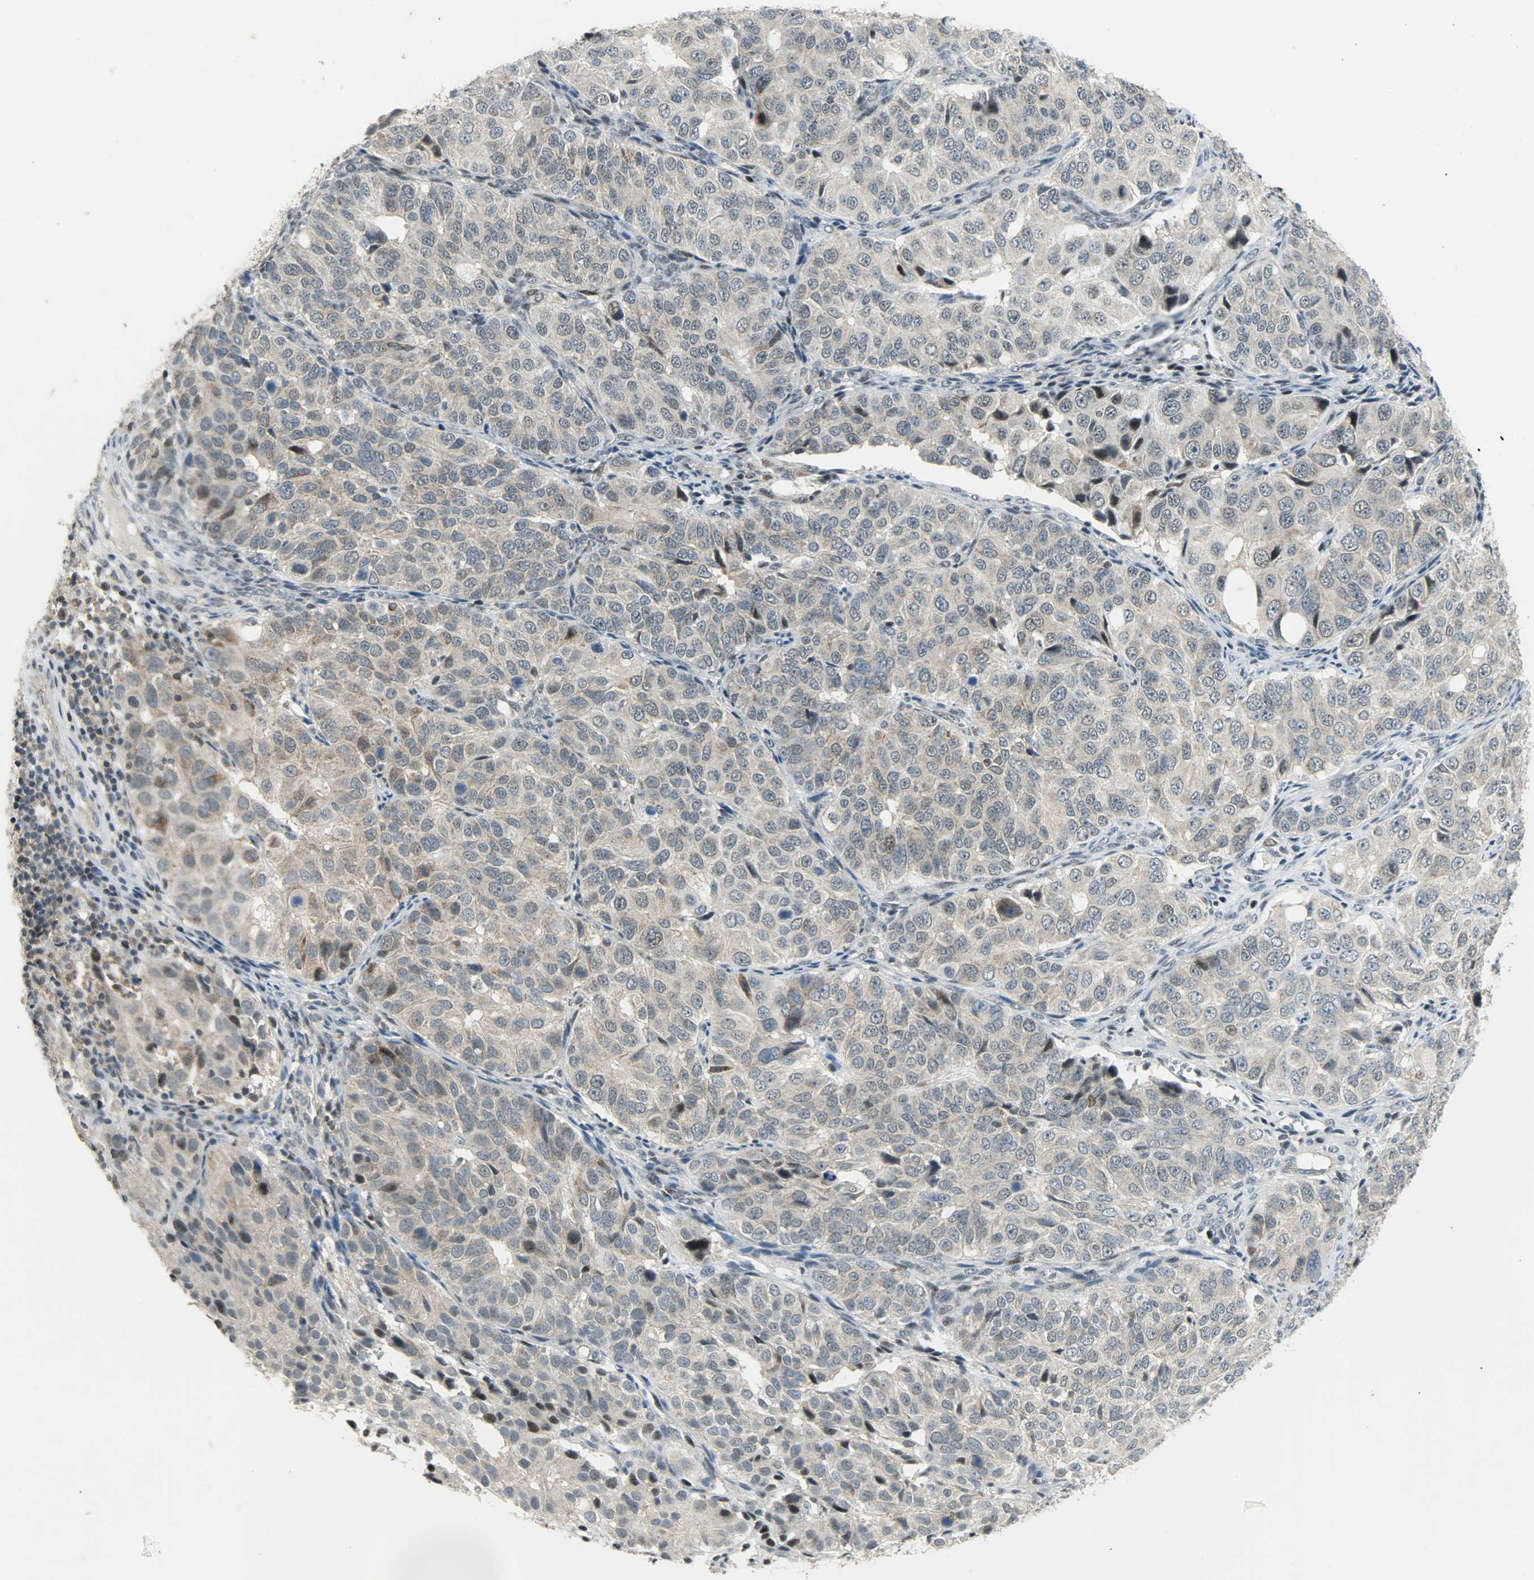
{"staining": {"intensity": "weak", "quantity": "25%-75%", "location": "cytoplasmic/membranous"}, "tissue": "ovarian cancer", "cell_type": "Tumor cells", "image_type": "cancer", "snomed": [{"axis": "morphology", "description": "Carcinoma, endometroid"}, {"axis": "topography", "description": "Ovary"}], "caption": "Protein expression analysis of human endometroid carcinoma (ovarian) reveals weak cytoplasmic/membranous positivity in about 25%-75% of tumor cells.", "gene": "IL15", "patient": {"sex": "female", "age": 51}}